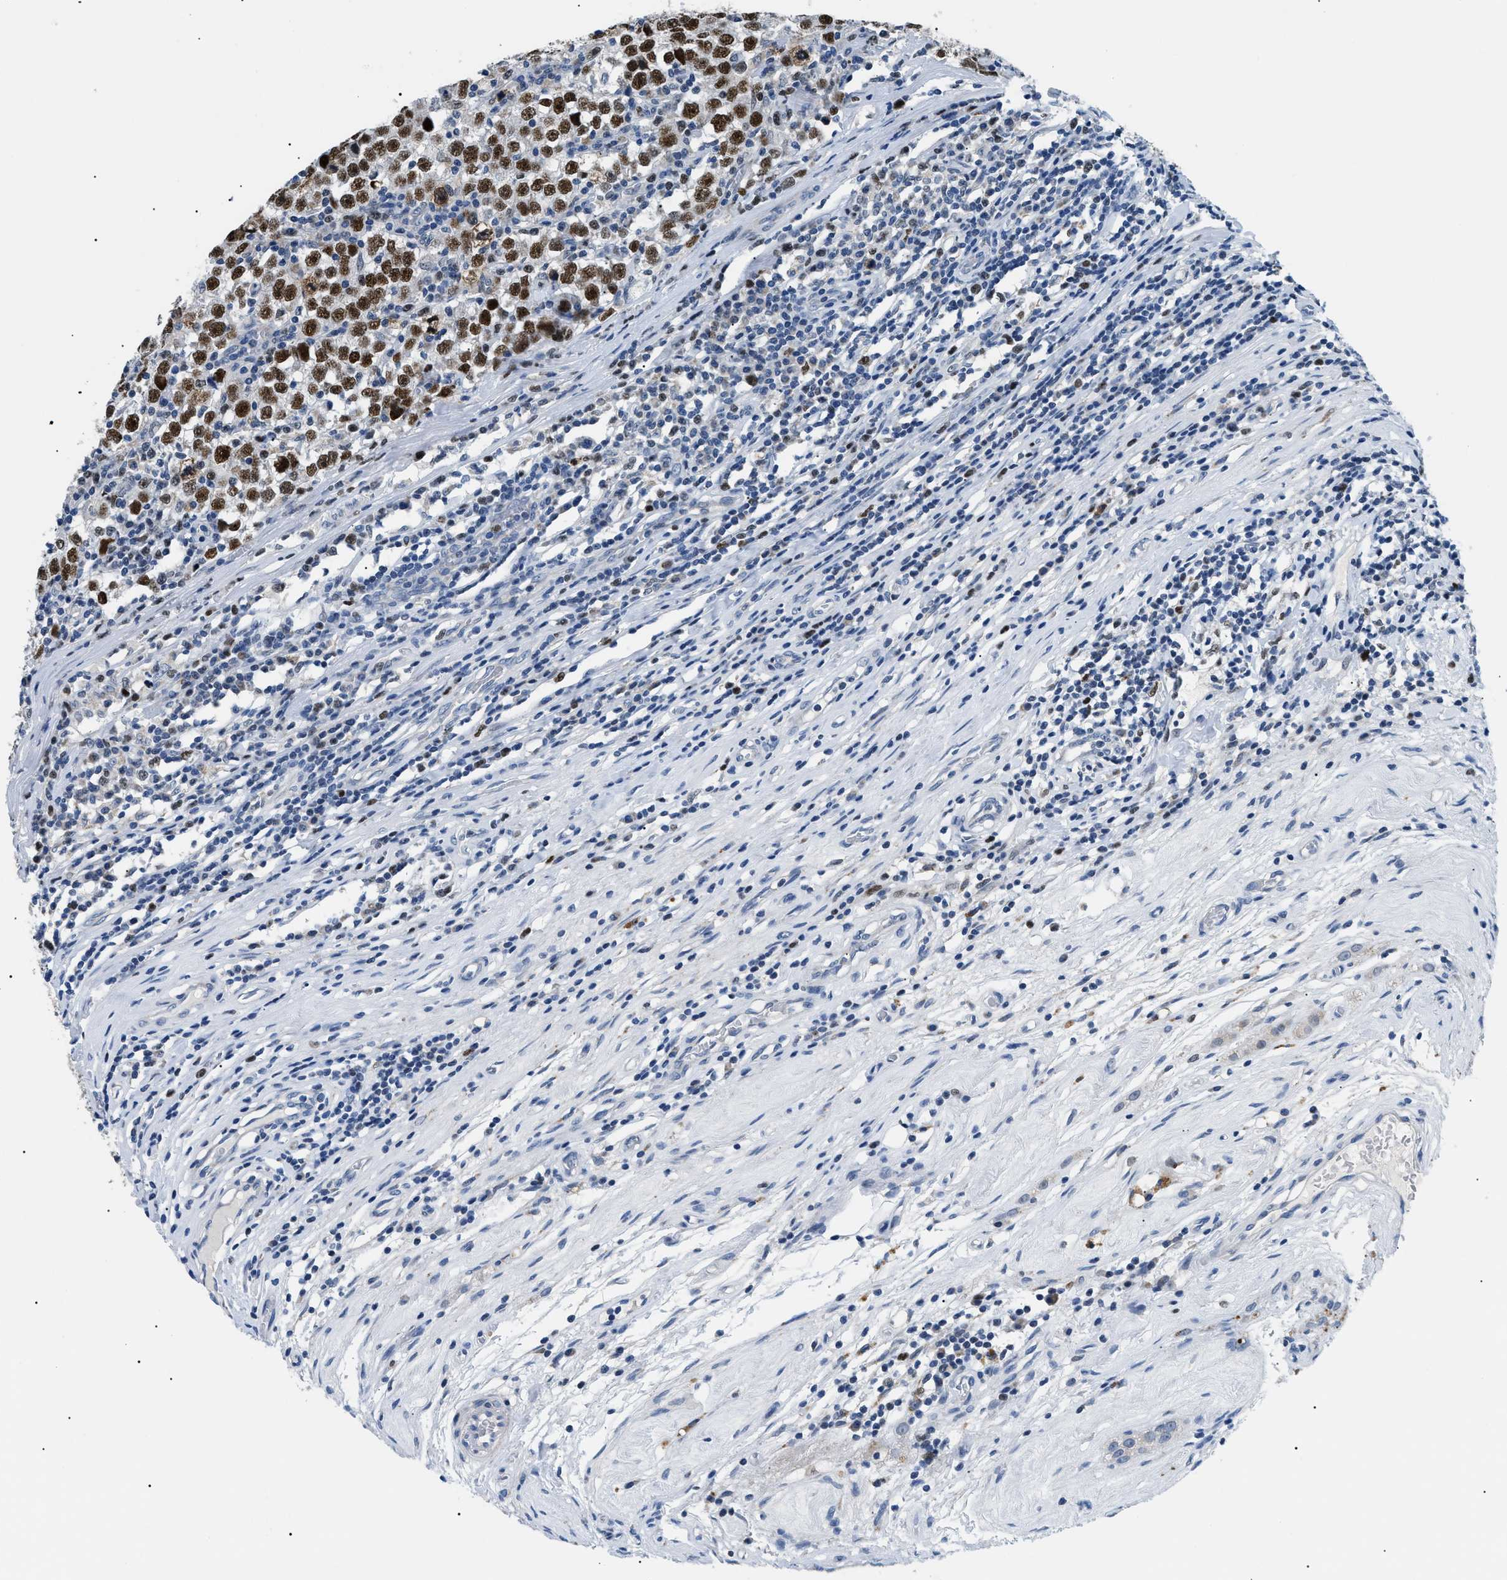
{"staining": {"intensity": "strong", "quantity": ">75%", "location": "nuclear"}, "tissue": "testis cancer", "cell_type": "Tumor cells", "image_type": "cancer", "snomed": [{"axis": "morphology", "description": "Seminoma, NOS"}, {"axis": "topography", "description": "Testis"}], "caption": "Immunohistochemistry staining of testis seminoma, which exhibits high levels of strong nuclear positivity in approximately >75% of tumor cells indicating strong nuclear protein positivity. The staining was performed using DAB (3,3'-diaminobenzidine) (brown) for protein detection and nuclei were counterstained in hematoxylin (blue).", "gene": "SMARCC1", "patient": {"sex": "male", "age": 43}}